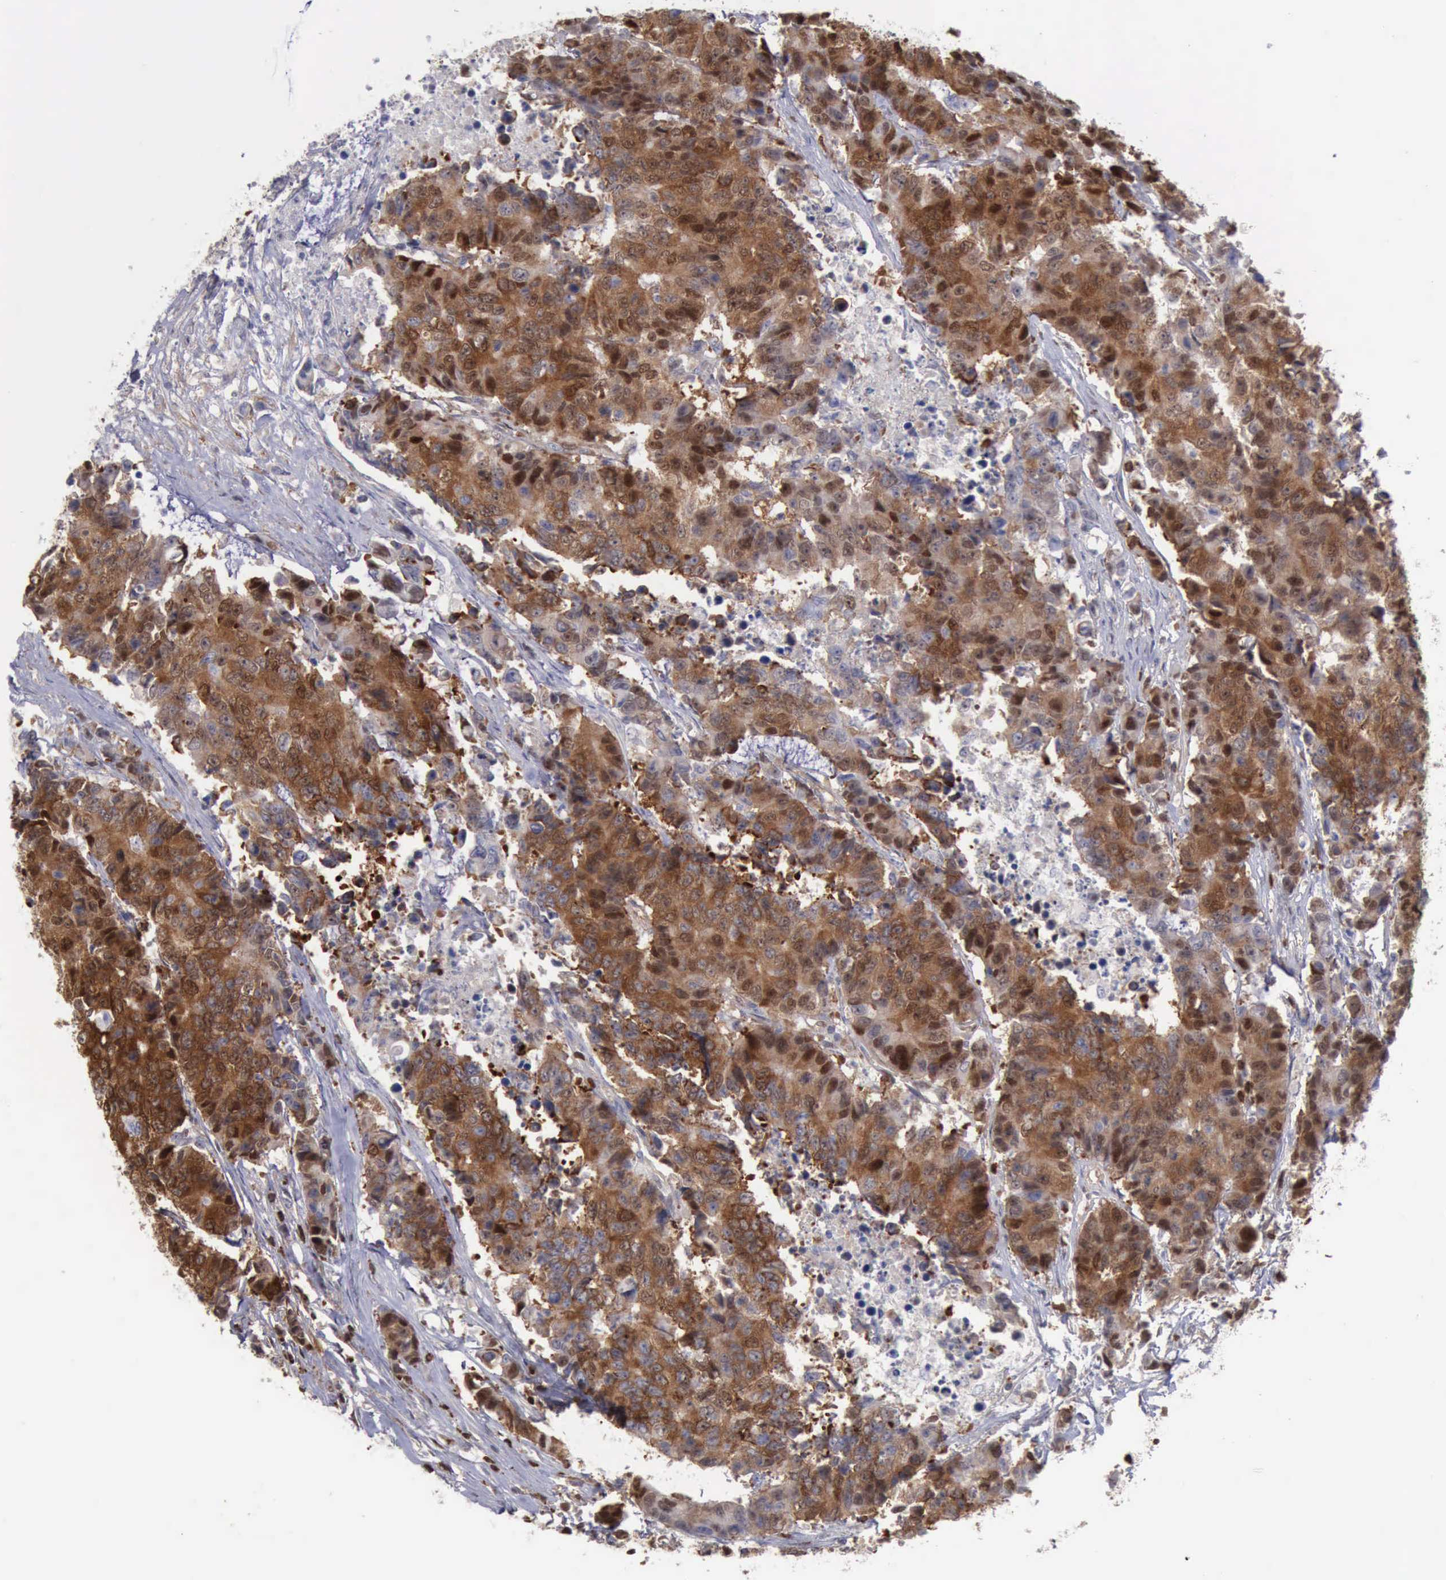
{"staining": {"intensity": "strong", "quantity": ">75%", "location": "cytoplasmic/membranous"}, "tissue": "colorectal cancer", "cell_type": "Tumor cells", "image_type": "cancer", "snomed": [{"axis": "morphology", "description": "Adenocarcinoma, NOS"}, {"axis": "topography", "description": "Colon"}], "caption": "Immunohistochemical staining of human colorectal adenocarcinoma exhibits strong cytoplasmic/membranous protein staining in approximately >75% of tumor cells.", "gene": "PDCD4", "patient": {"sex": "female", "age": 86}}